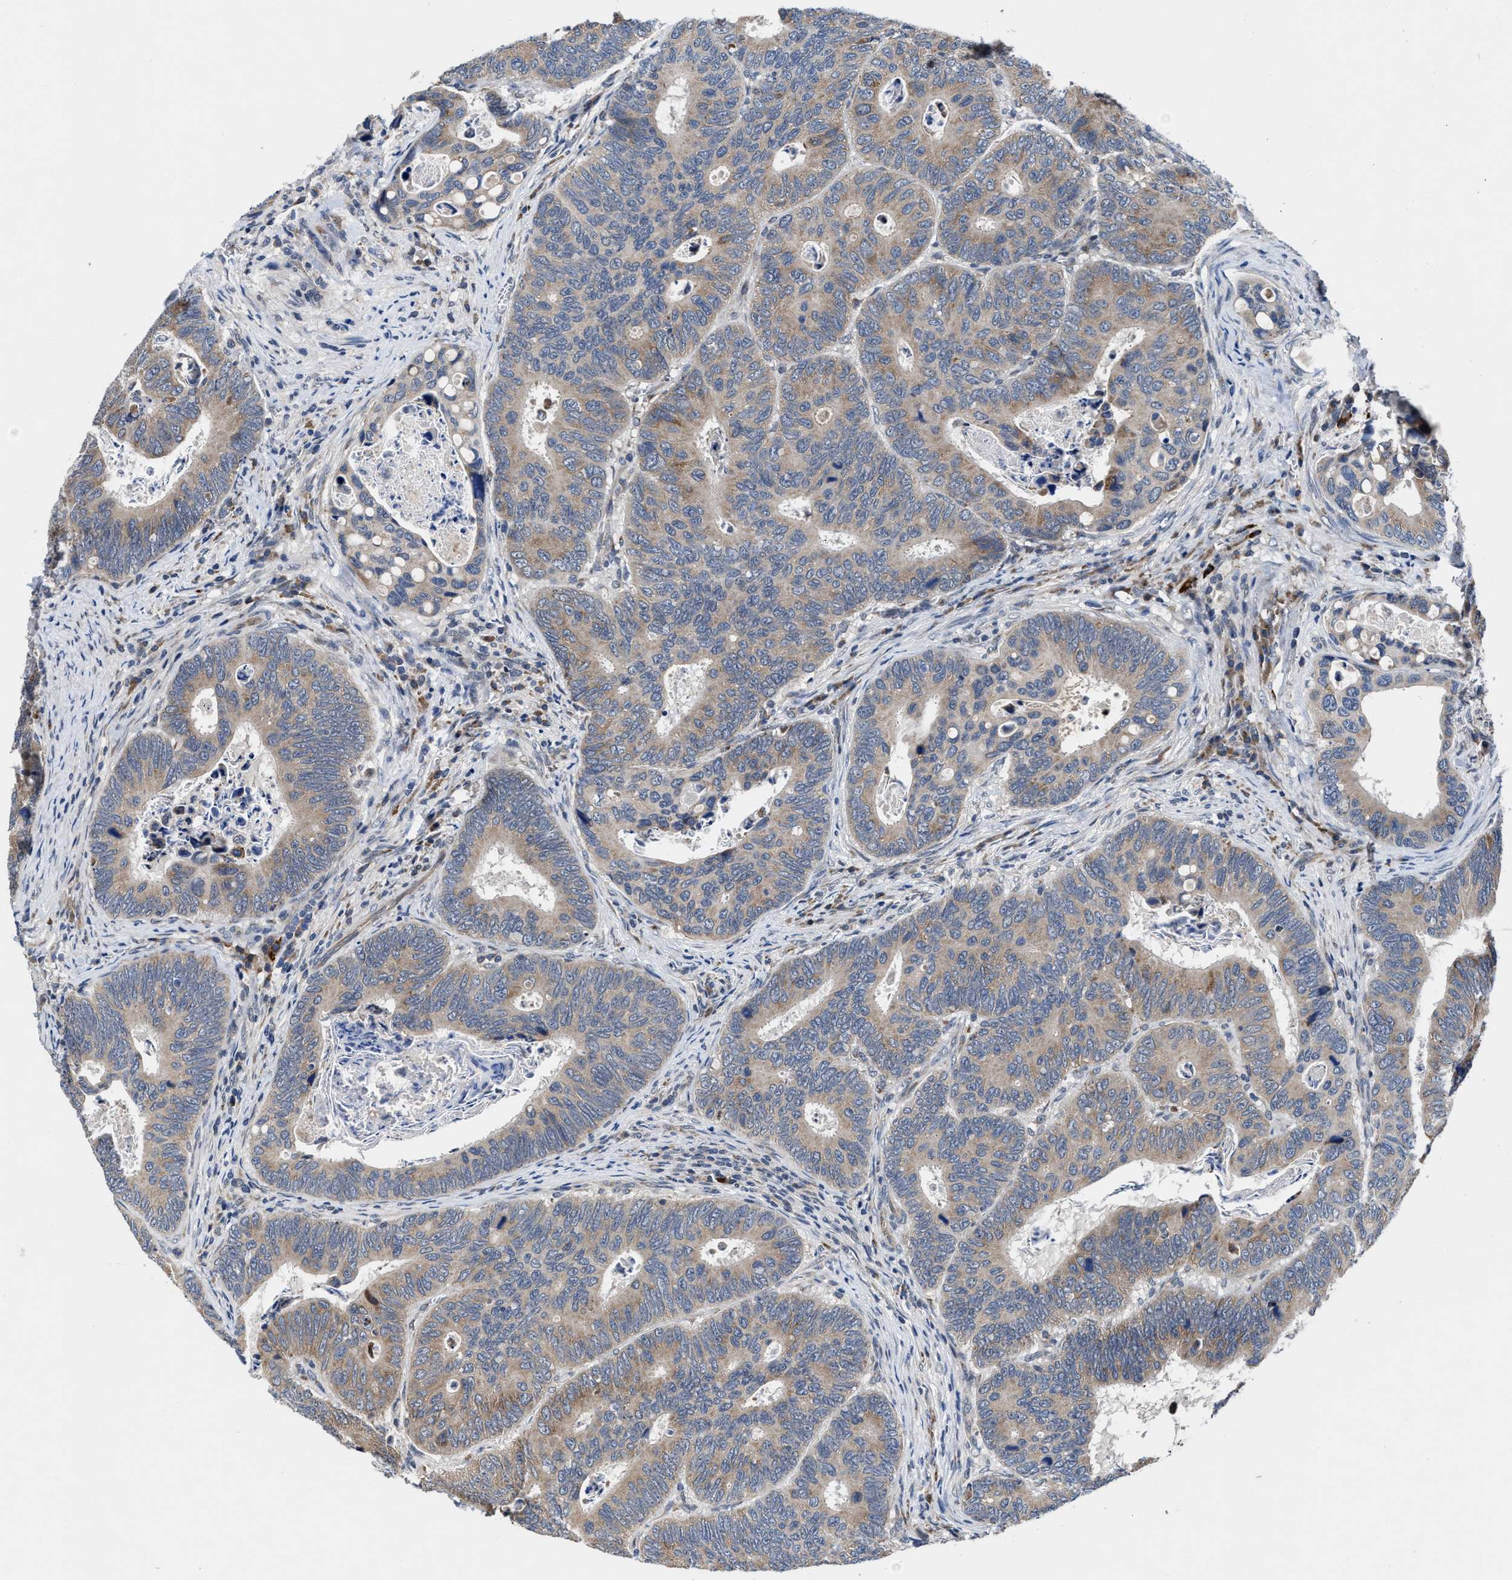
{"staining": {"intensity": "weak", "quantity": ">75%", "location": "cytoplasmic/membranous"}, "tissue": "colorectal cancer", "cell_type": "Tumor cells", "image_type": "cancer", "snomed": [{"axis": "morphology", "description": "Inflammation, NOS"}, {"axis": "morphology", "description": "Adenocarcinoma, NOS"}, {"axis": "topography", "description": "Colon"}], "caption": "Tumor cells show low levels of weak cytoplasmic/membranous expression in about >75% of cells in human adenocarcinoma (colorectal).", "gene": "TMEM53", "patient": {"sex": "male", "age": 72}}